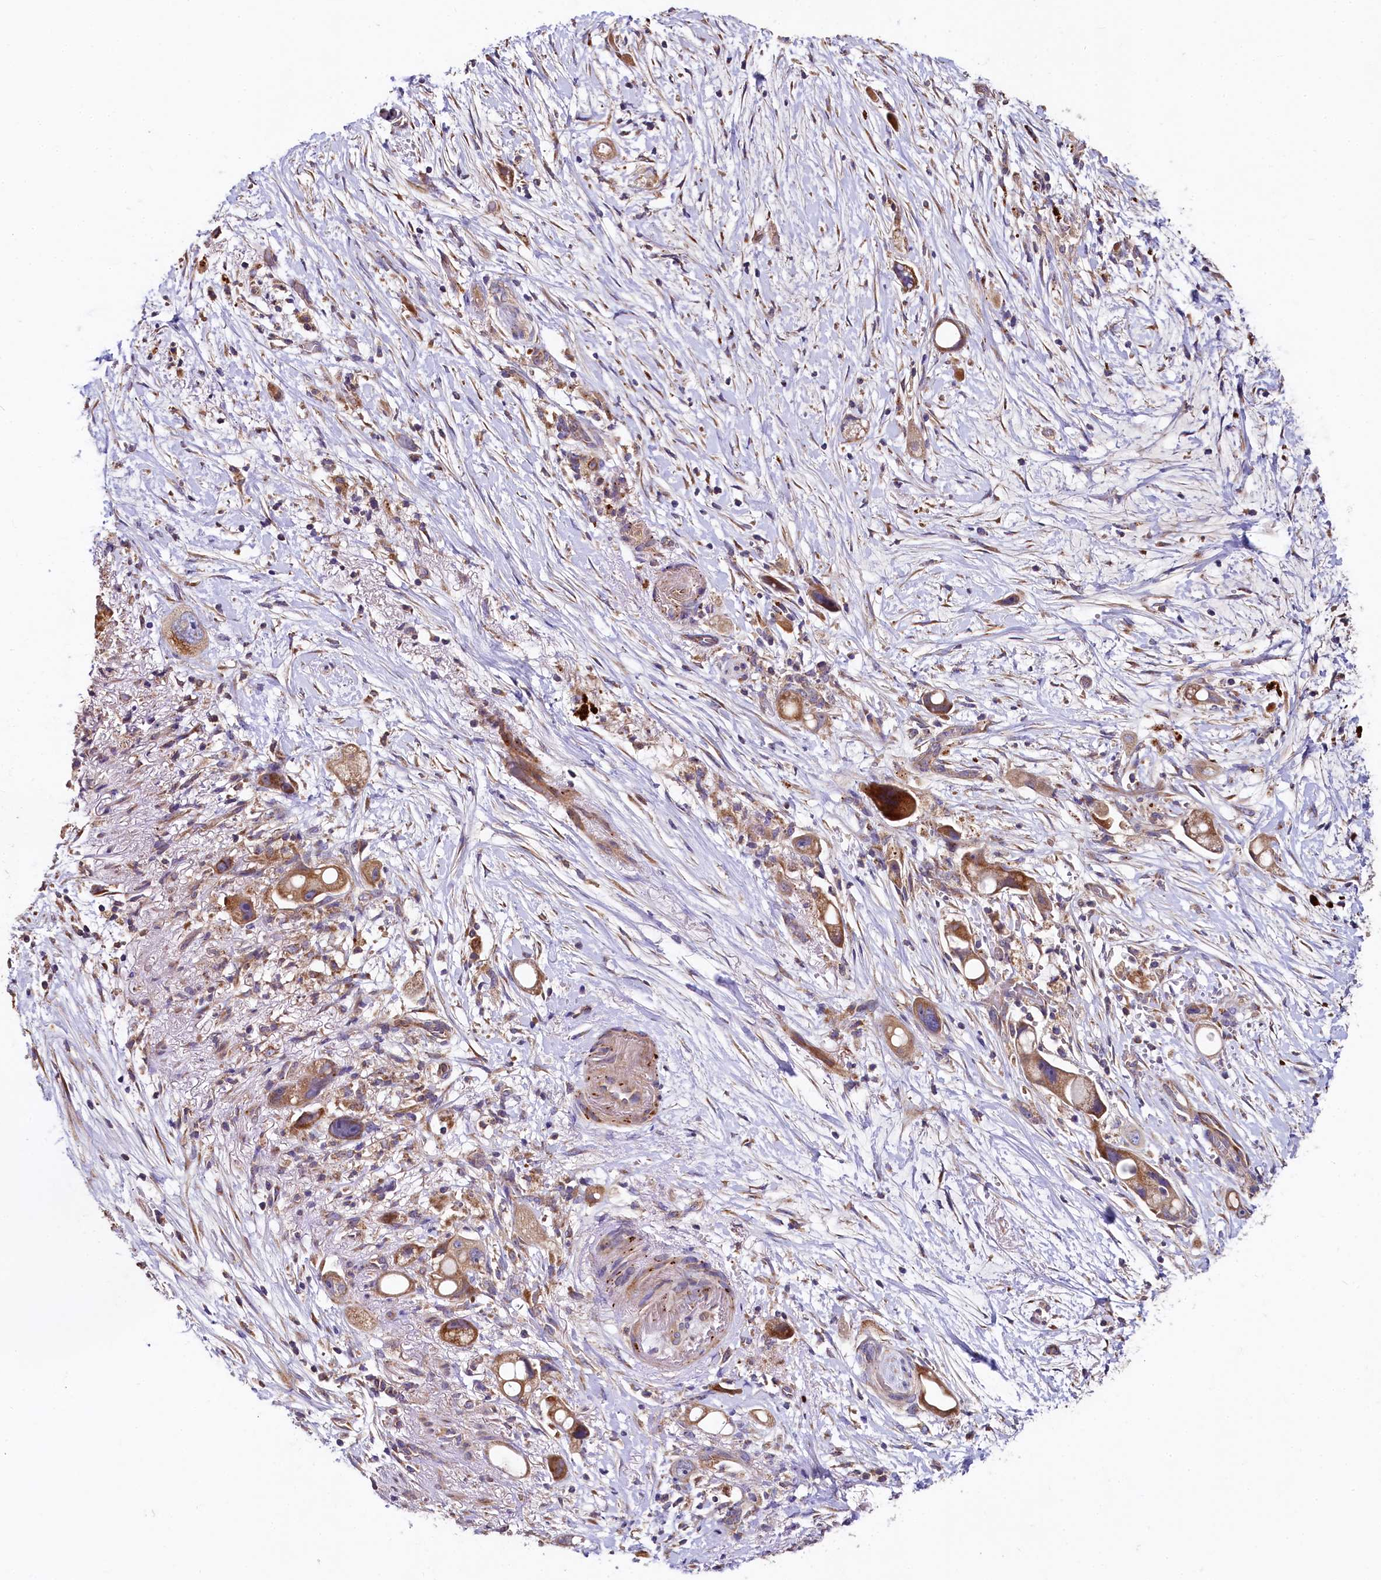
{"staining": {"intensity": "moderate", "quantity": ">75%", "location": "cytoplasmic/membranous"}, "tissue": "pancreatic cancer", "cell_type": "Tumor cells", "image_type": "cancer", "snomed": [{"axis": "morphology", "description": "Normal tissue, NOS"}, {"axis": "morphology", "description": "Adenocarcinoma, NOS"}, {"axis": "topography", "description": "Pancreas"}], "caption": "IHC of pancreatic cancer (adenocarcinoma) reveals medium levels of moderate cytoplasmic/membranous expression in approximately >75% of tumor cells.", "gene": "SPRYD3", "patient": {"sex": "female", "age": 68}}